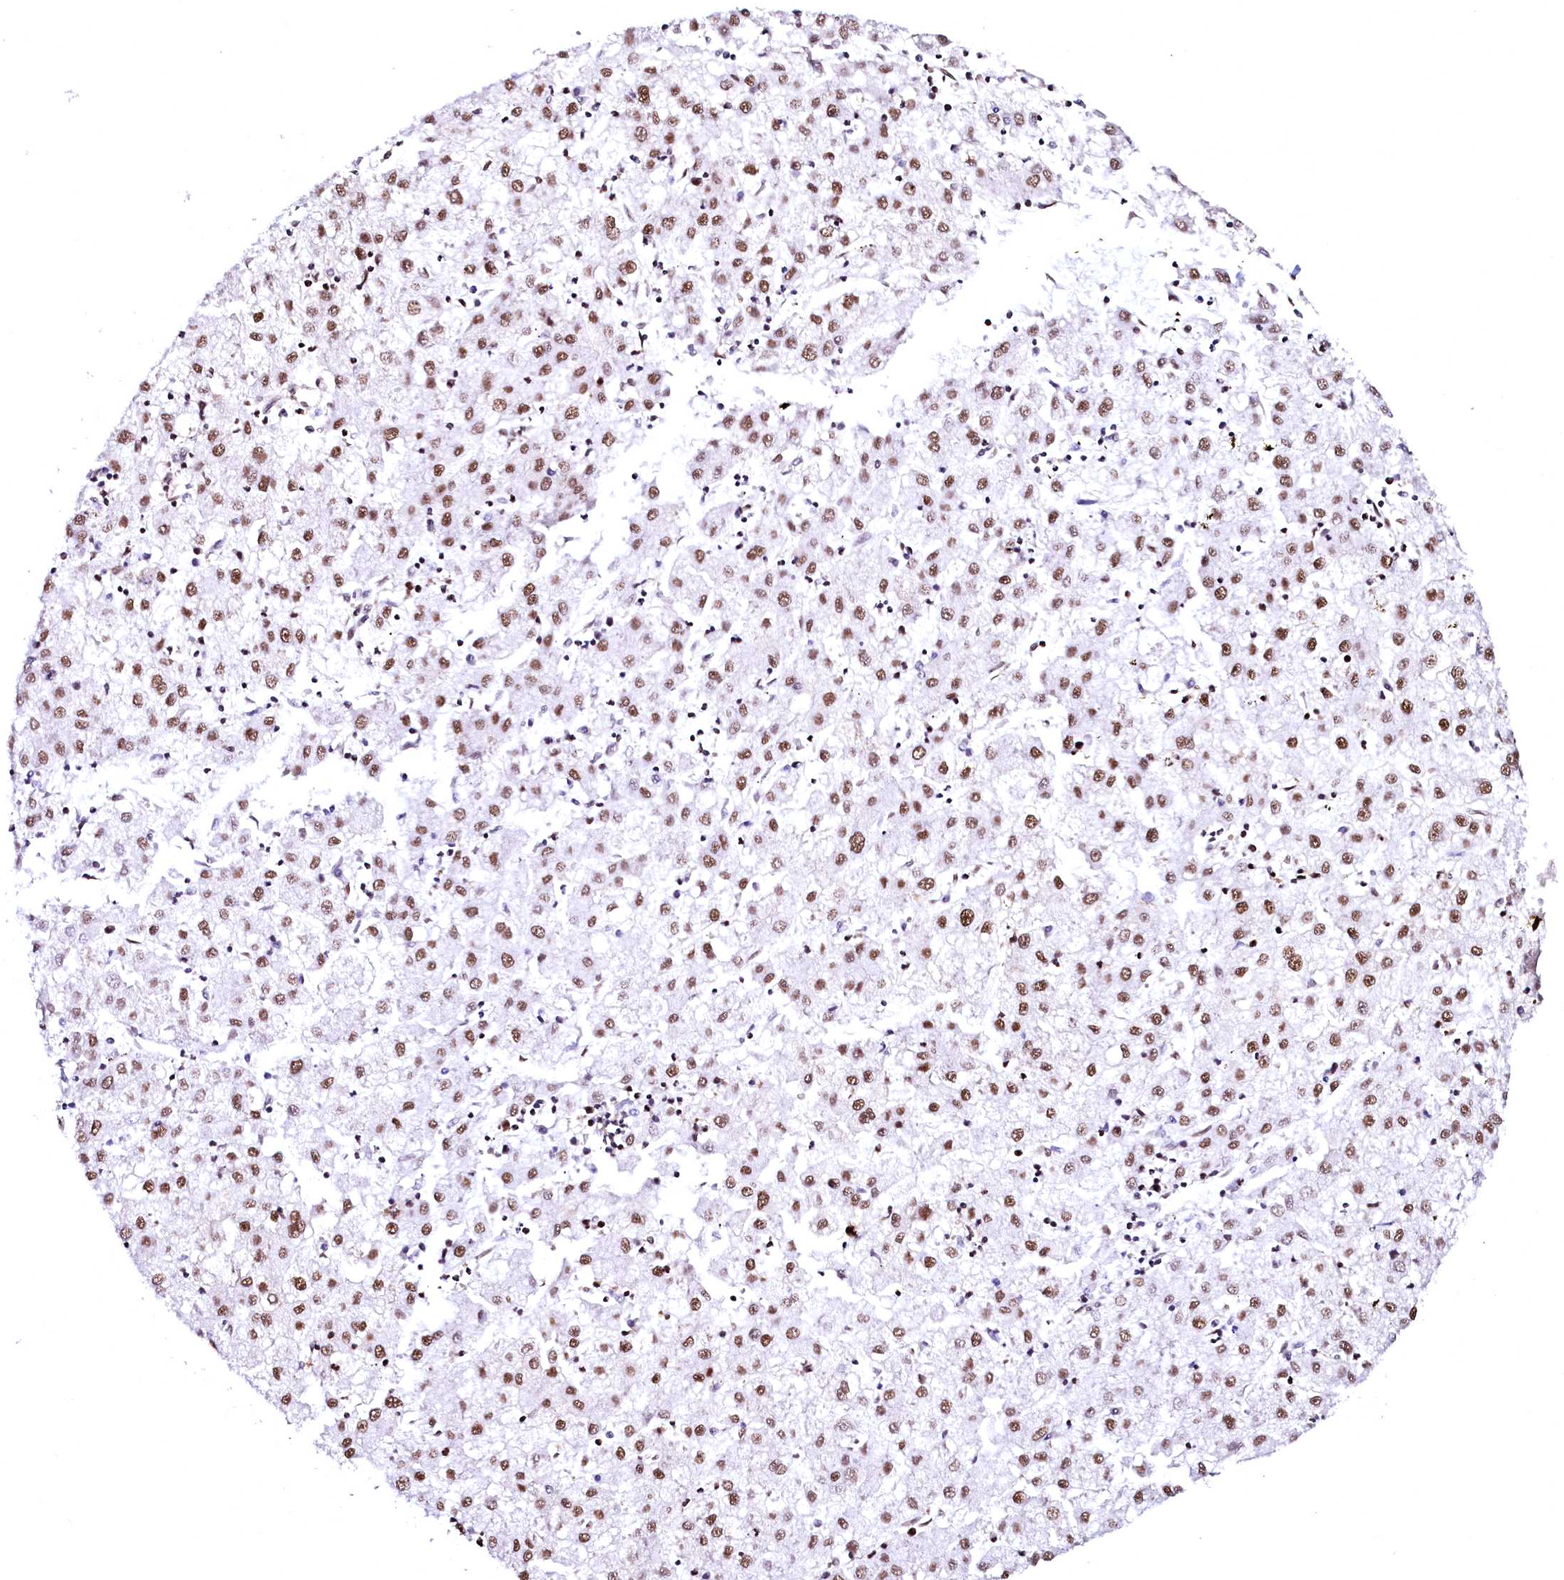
{"staining": {"intensity": "moderate", "quantity": ">75%", "location": "nuclear"}, "tissue": "liver cancer", "cell_type": "Tumor cells", "image_type": "cancer", "snomed": [{"axis": "morphology", "description": "Carcinoma, Hepatocellular, NOS"}, {"axis": "topography", "description": "Liver"}], "caption": "Protein expression analysis of human liver cancer reveals moderate nuclear expression in about >75% of tumor cells. (DAB (3,3'-diaminobenzidine) IHC with brightfield microscopy, high magnification).", "gene": "CPSF6", "patient": {"sex": "male", "age": 72}}